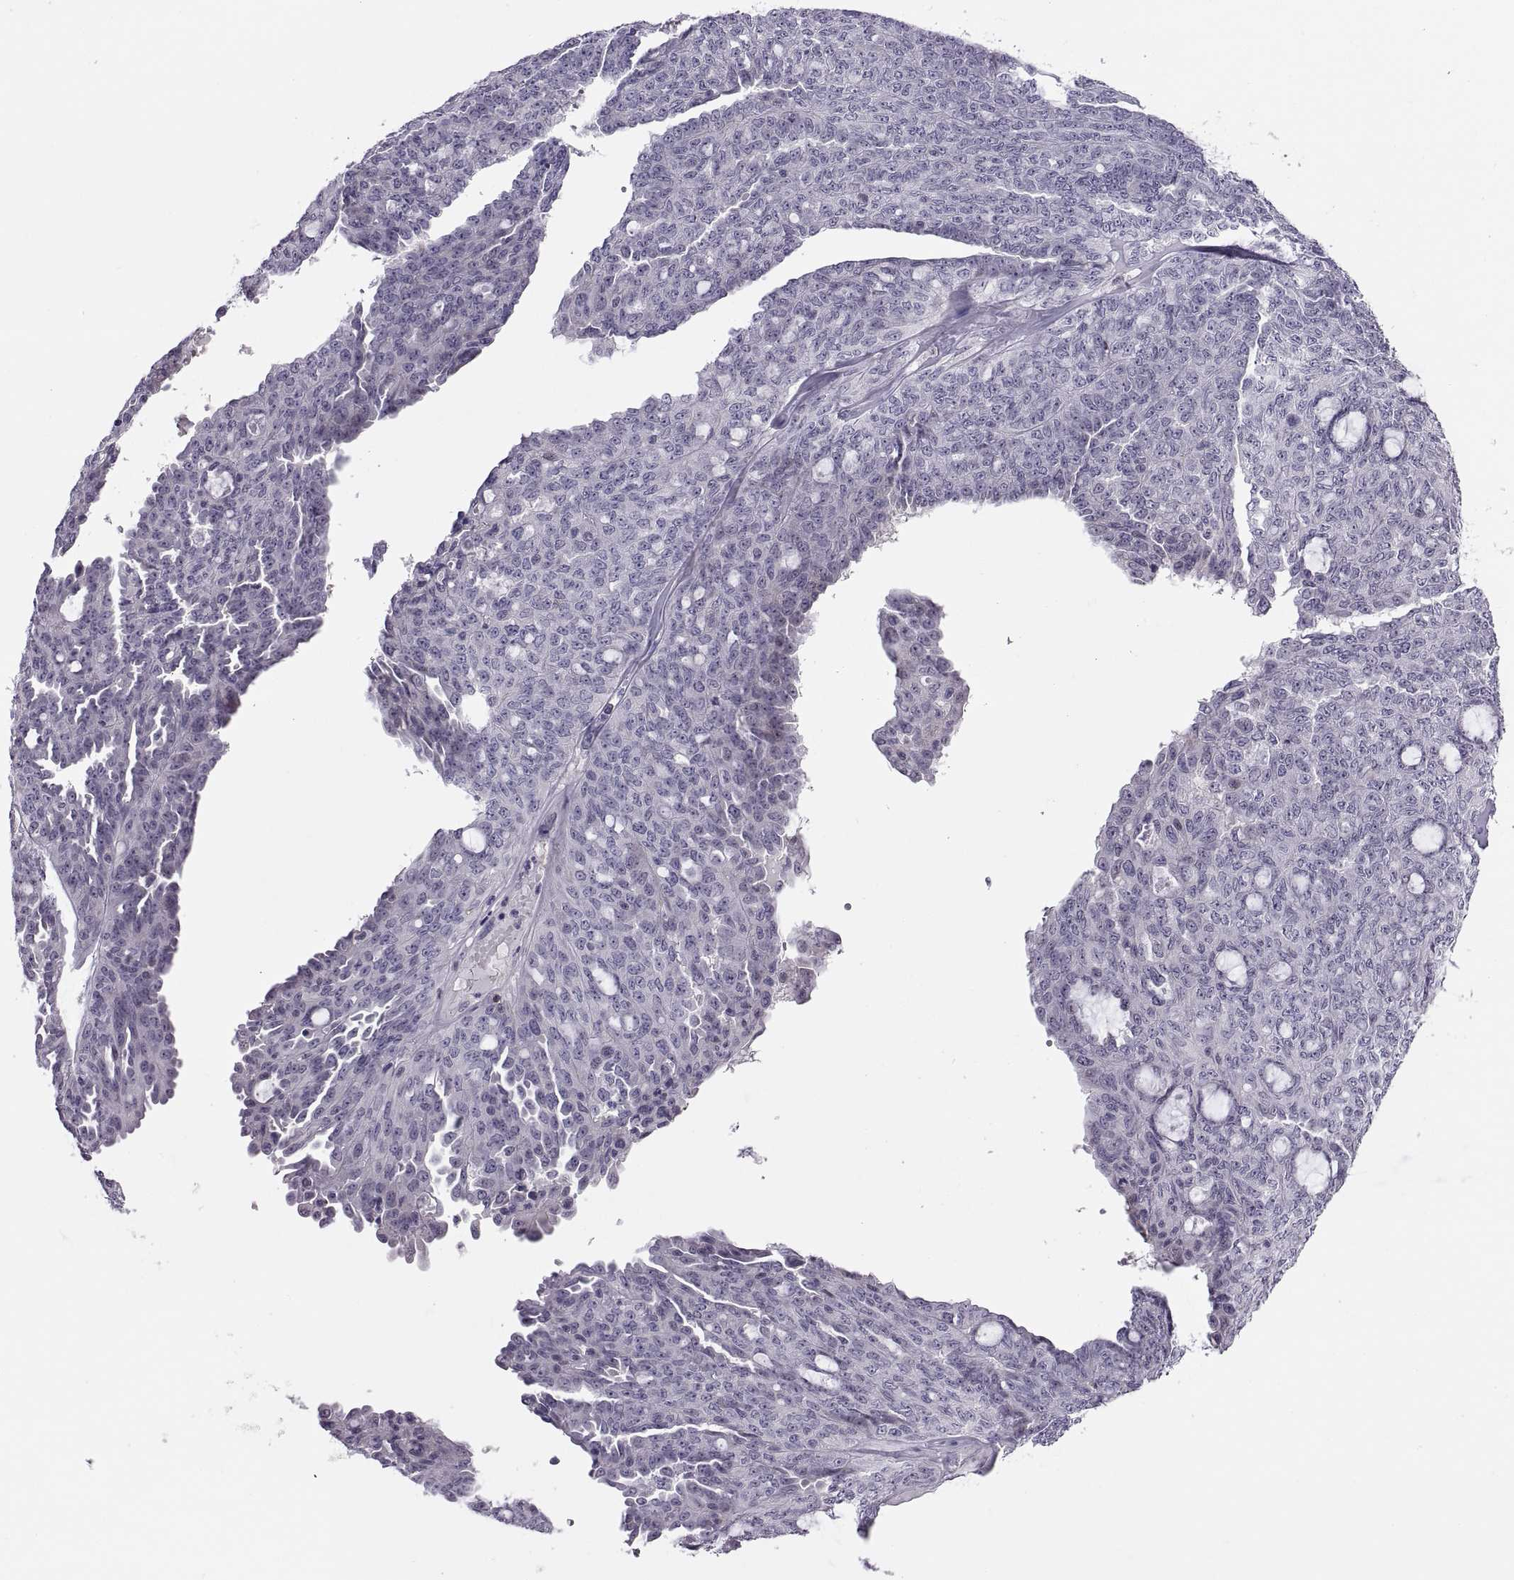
{"staining": {"intensity": "negative", "quantity": "none", "location": "none"}, "tissue": "ovarian cancer", "cell_type": "Tumor cells", "image_type": "cancer", "snomed": [{"axis": "morphology", "description": "Cystadenocarcinoma, serous, NOS"}, {"axis": "topography", "description": "Ovary"}], "caption": "High magnification brightfield microscopy of ovarian serous cystadenocarcinoma stained with DAB (3,3'-diaminobenzidine) (brown) and counterstained with hematoxylin (blue): tumor cells show no significant positivity.", "gene": "TTC21A", "patient": {"sex": "female", "age": 71}}